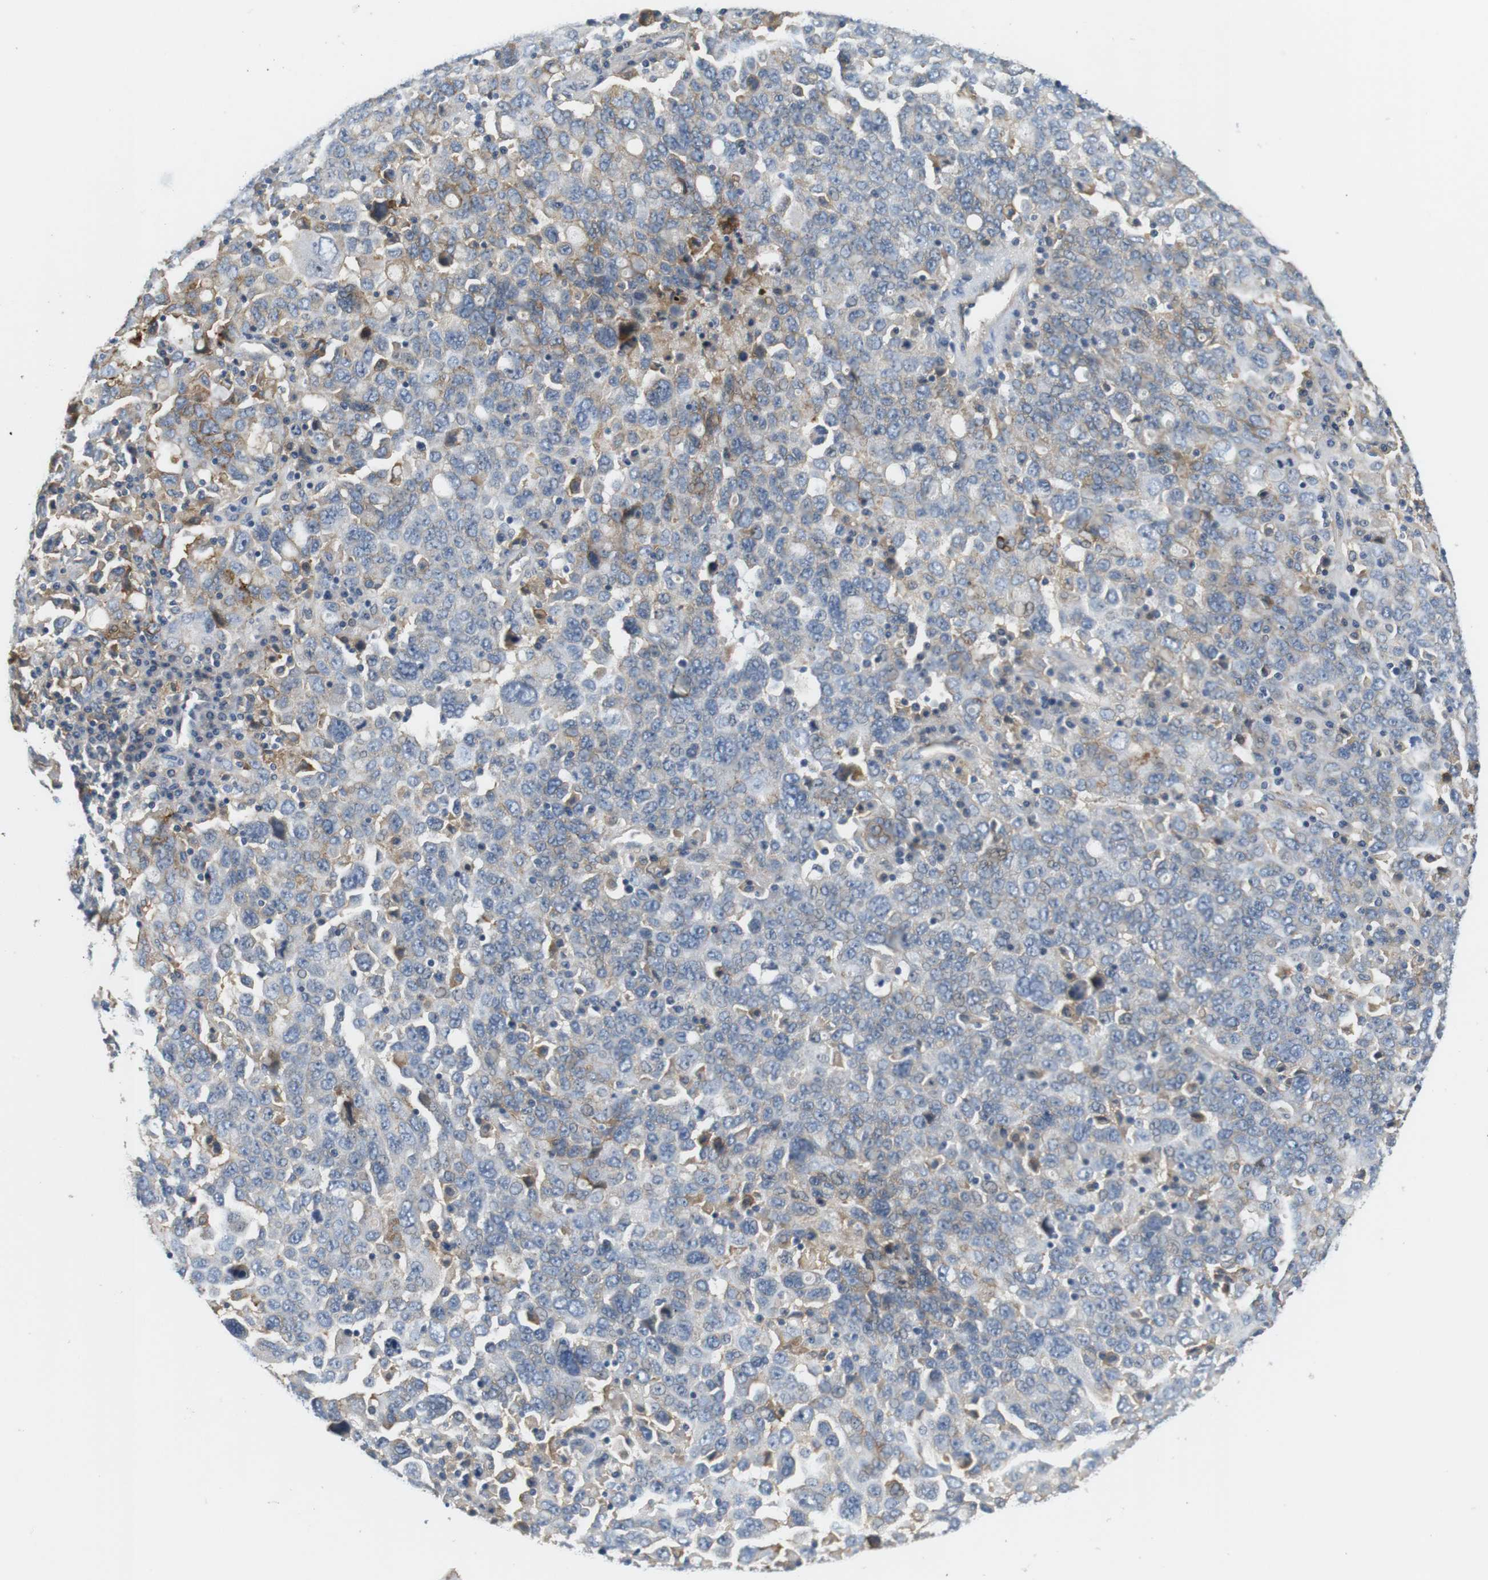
{"staining": {"intensity": "weak", "quantity": "<25%", "location": "cytoplasmic/membranous"}, "tissue": "ovarian cancer", "cell_type": "Tumor cells", "image_type": "cancer", "snomed": [{"axis": "morphology", "description": "Carcinoma, endometroid"}, {"axis": "topography", "description": "Ovary"}], "caption": "Photomicrograph shows no significant protein staining in tumor cells of ovarian endometroid carcinoma.", "gene": "SLC30A1", "patient": {"sex": "female", "age": 62}}